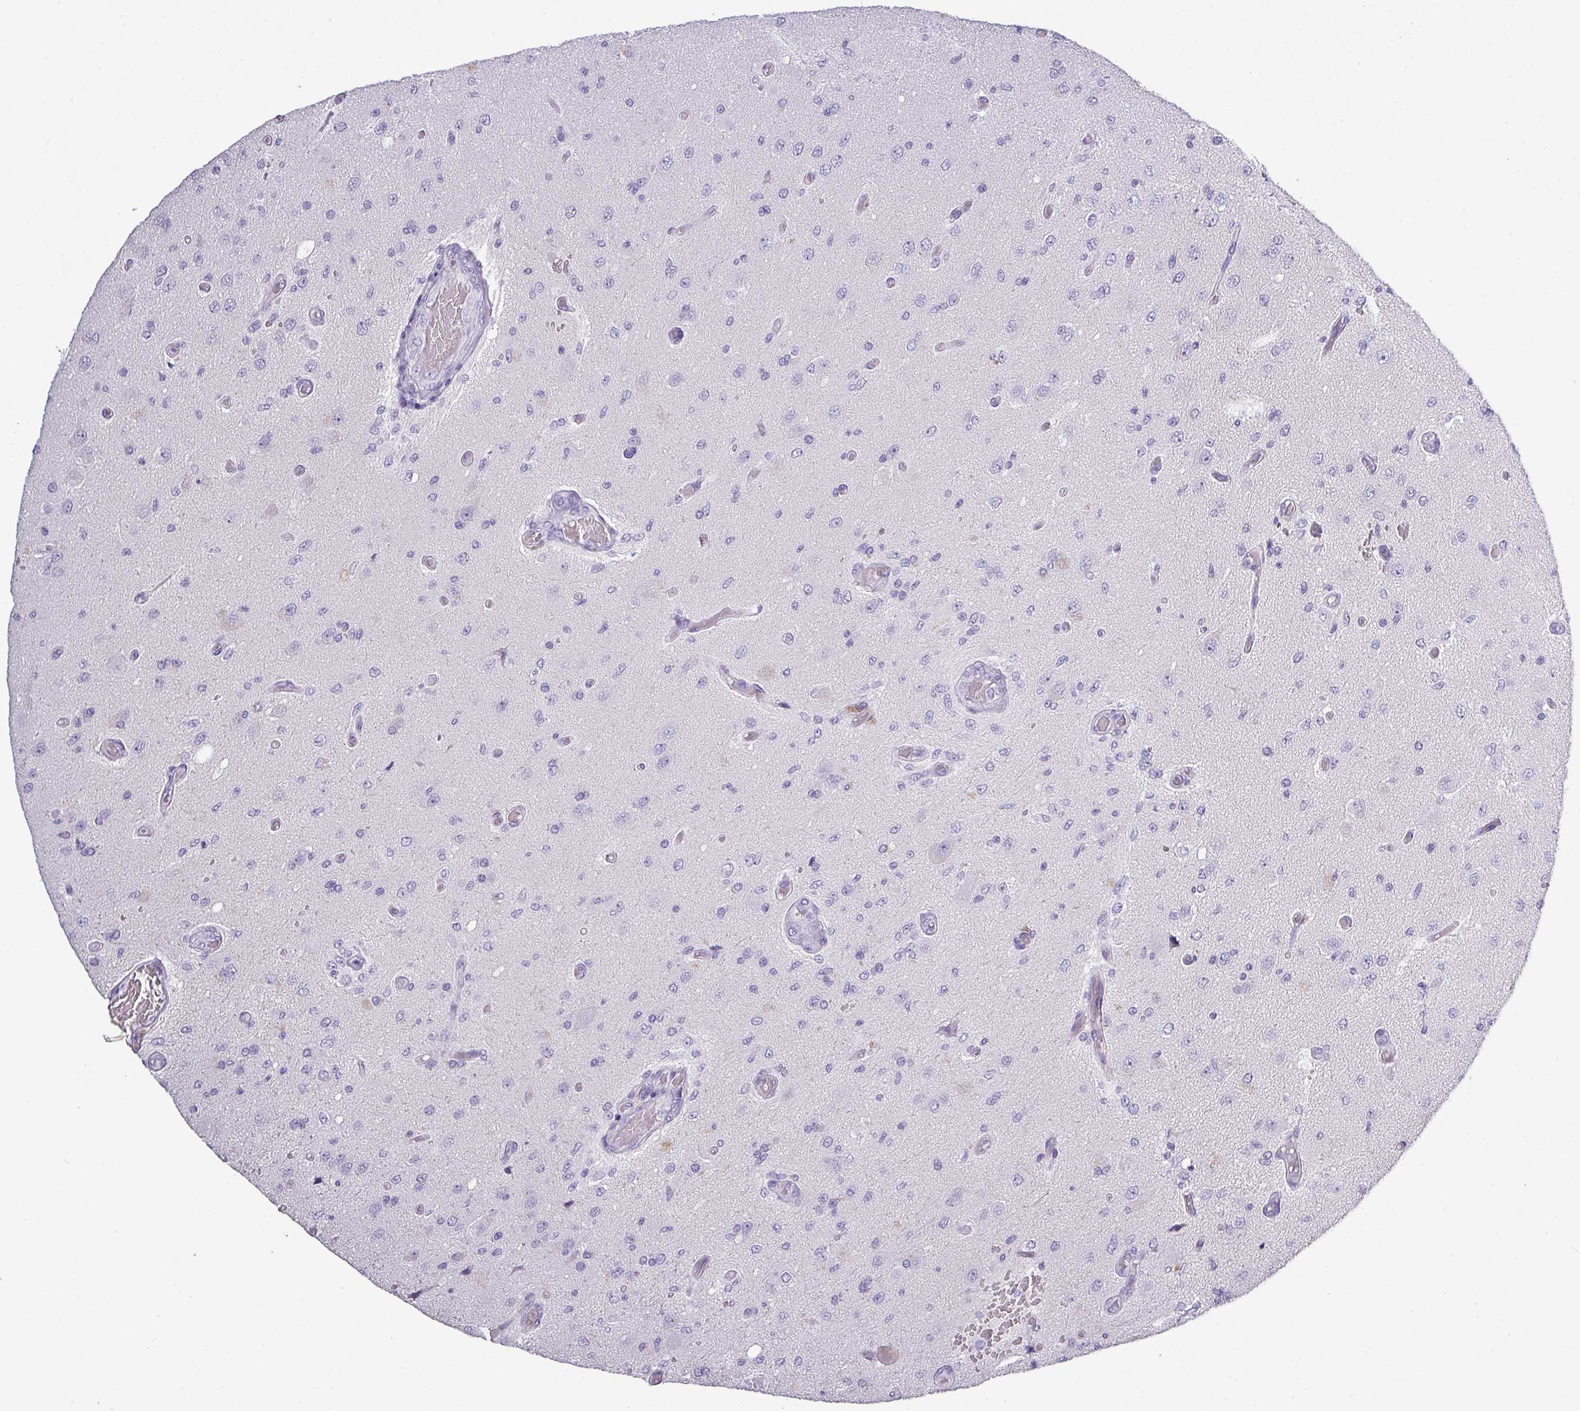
{"staining": {"intensity": "negative", "quantity": "none", "location": "none"}, "tissue": "glioma", "cell_type": "Tumor cells", "image_type": "cancer", "snomed": [{"axis": "morphology", "description": "Normal tissue, NOS"}, {"axis": "morphology", "description": "Glioma, malignant, High grade"}, {"axis": "topography", "description": "Cerebral cortex"}], "caption": "Protein analysis of malignant glioma (high-grade) exhibits no significant positivity in tumor cells.", "gene": "TMEM91", "patient": {"sex": "male", "age": 77}}